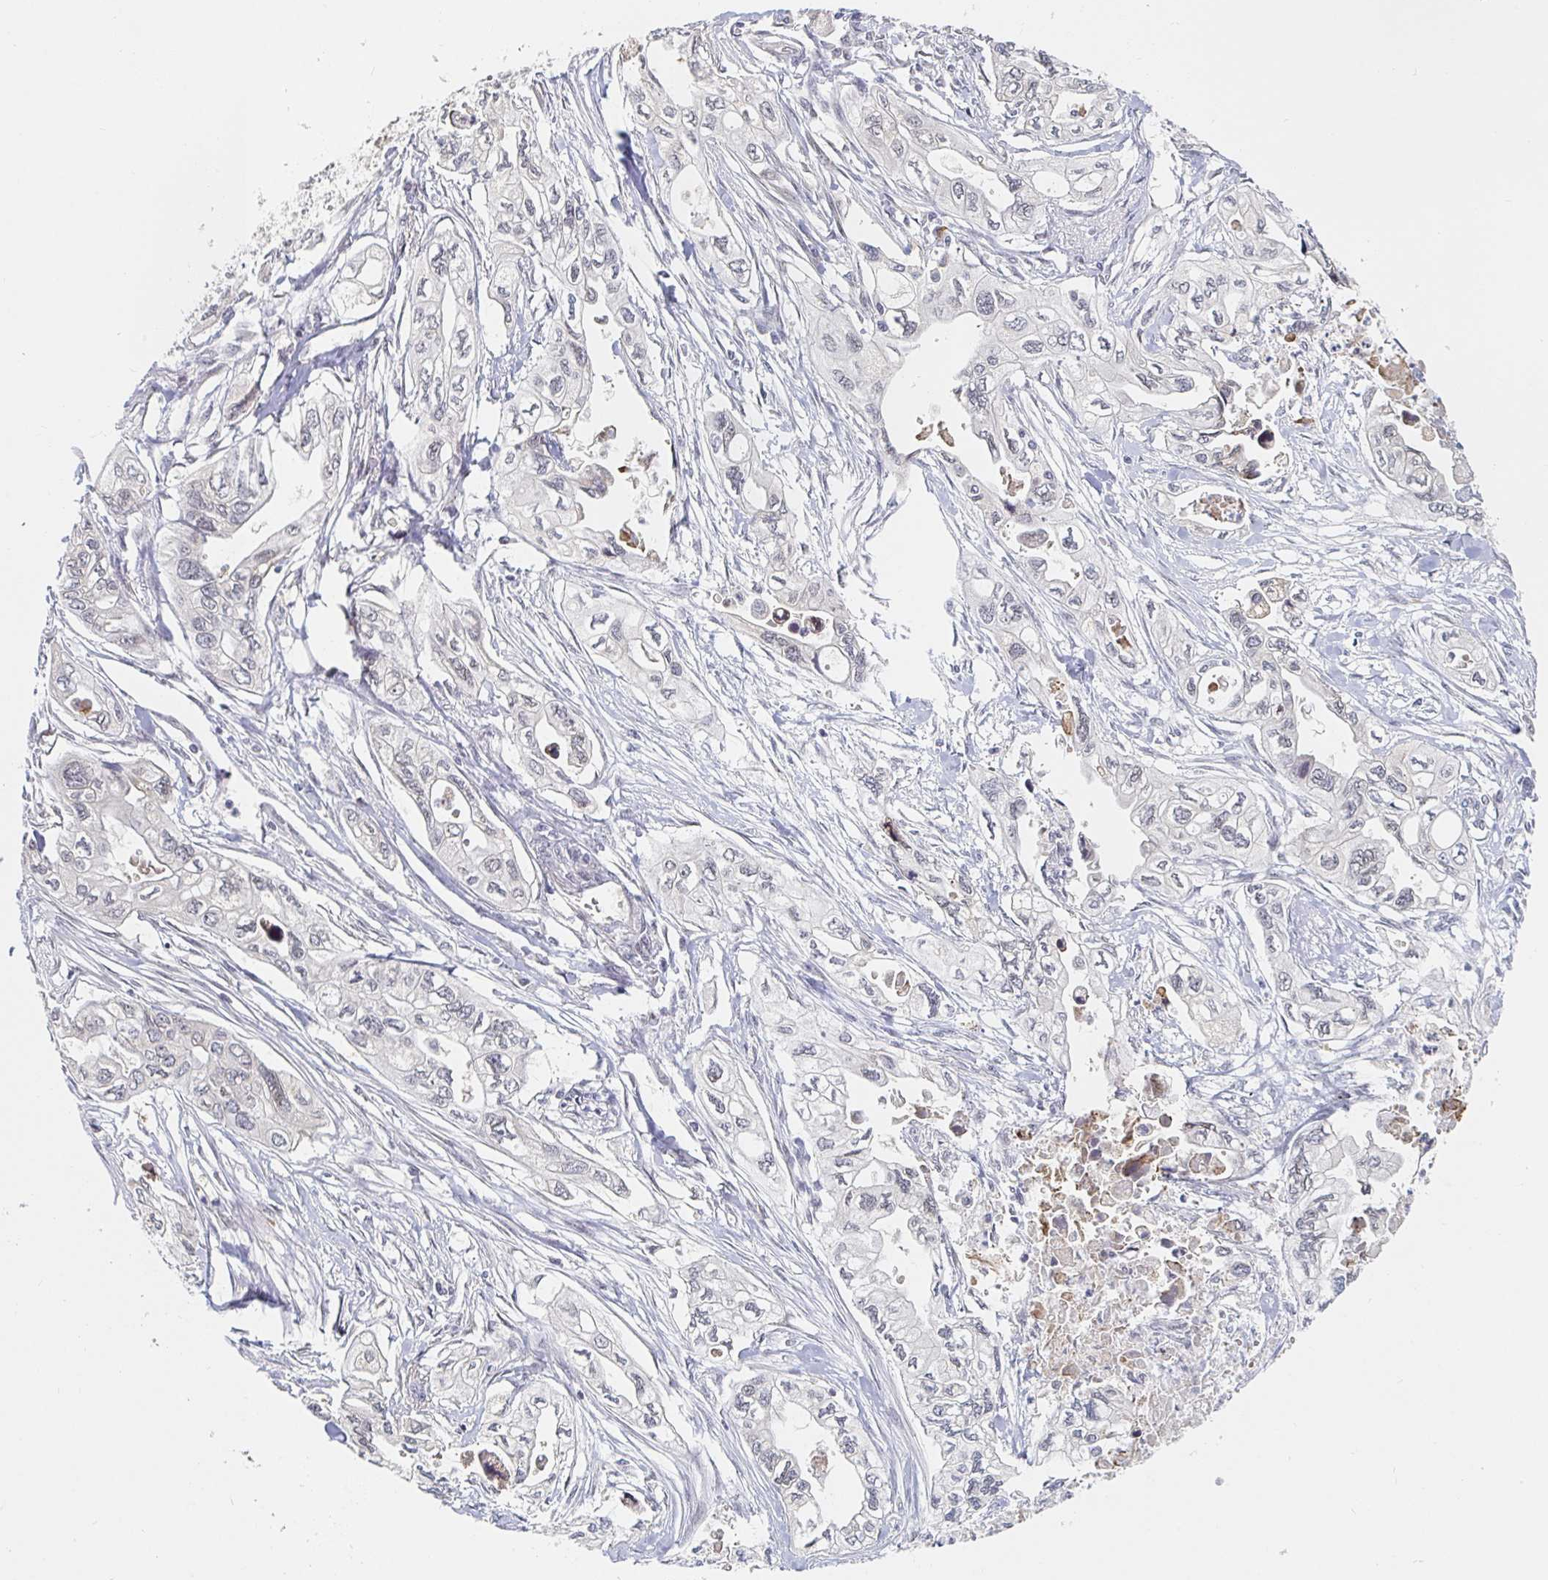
{"staining": {"intensity": "negative", "quantity": "none", "location": "none"}, "tissue": "pancreatic cancer", "cell_type": "Tumor cells", "image_type": "cancer", "snomed": [{"axis": "morphology", "description": "Adenocarcinoma, NOS"}, {"axis": "topography", "description": "Pancreas"}], "caption": "Pancreatic cancer (adenocarcinoma) stained for a protein using immunohistochemistry (IHC) exhibits no positivity tumor cells.", "gene": "CHD2", "patient": {"sex": "male", "age": 68}}